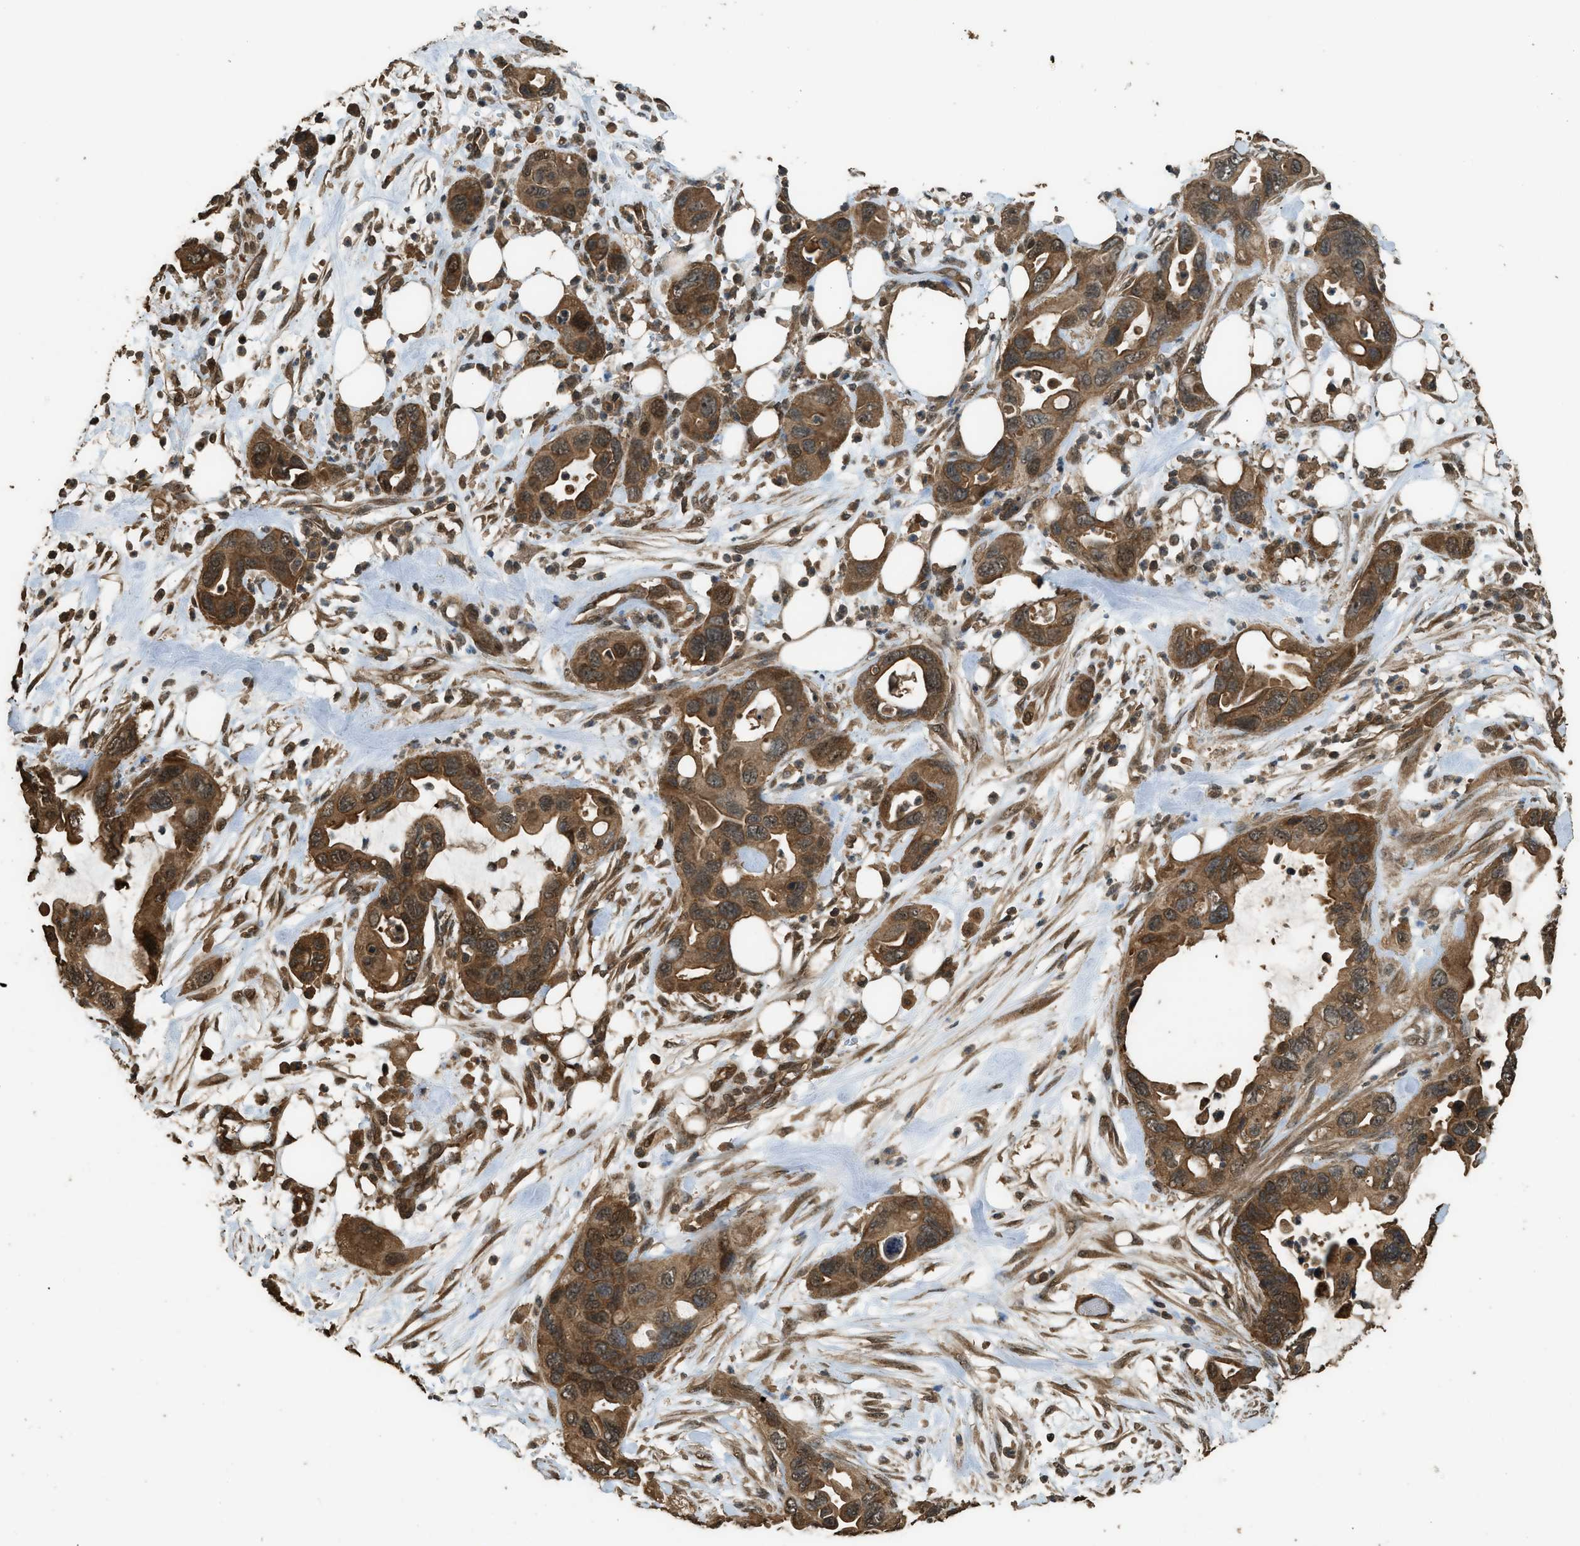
{"staining": {"intensity": "strong", "quantity": ">75%", "location": "cytoplasmic/membranous"}, "tissue": "pancreatic cancer", "cell_type": "Tumor cells", "image_type": "cancer", "snomed": [{"axis": "morphology", "description": "Adenocarcinoma, NOS"}, {"axis": "topography", "description": "Pancreas"}], "caption": "Tumor cells display high levels of strong cytoplasmic/membranous expression in about >75% of cells in pancreatic adenocarcinoma.", "gene": "MYBL2", "patient": {"sex": "female", "age": 71}}